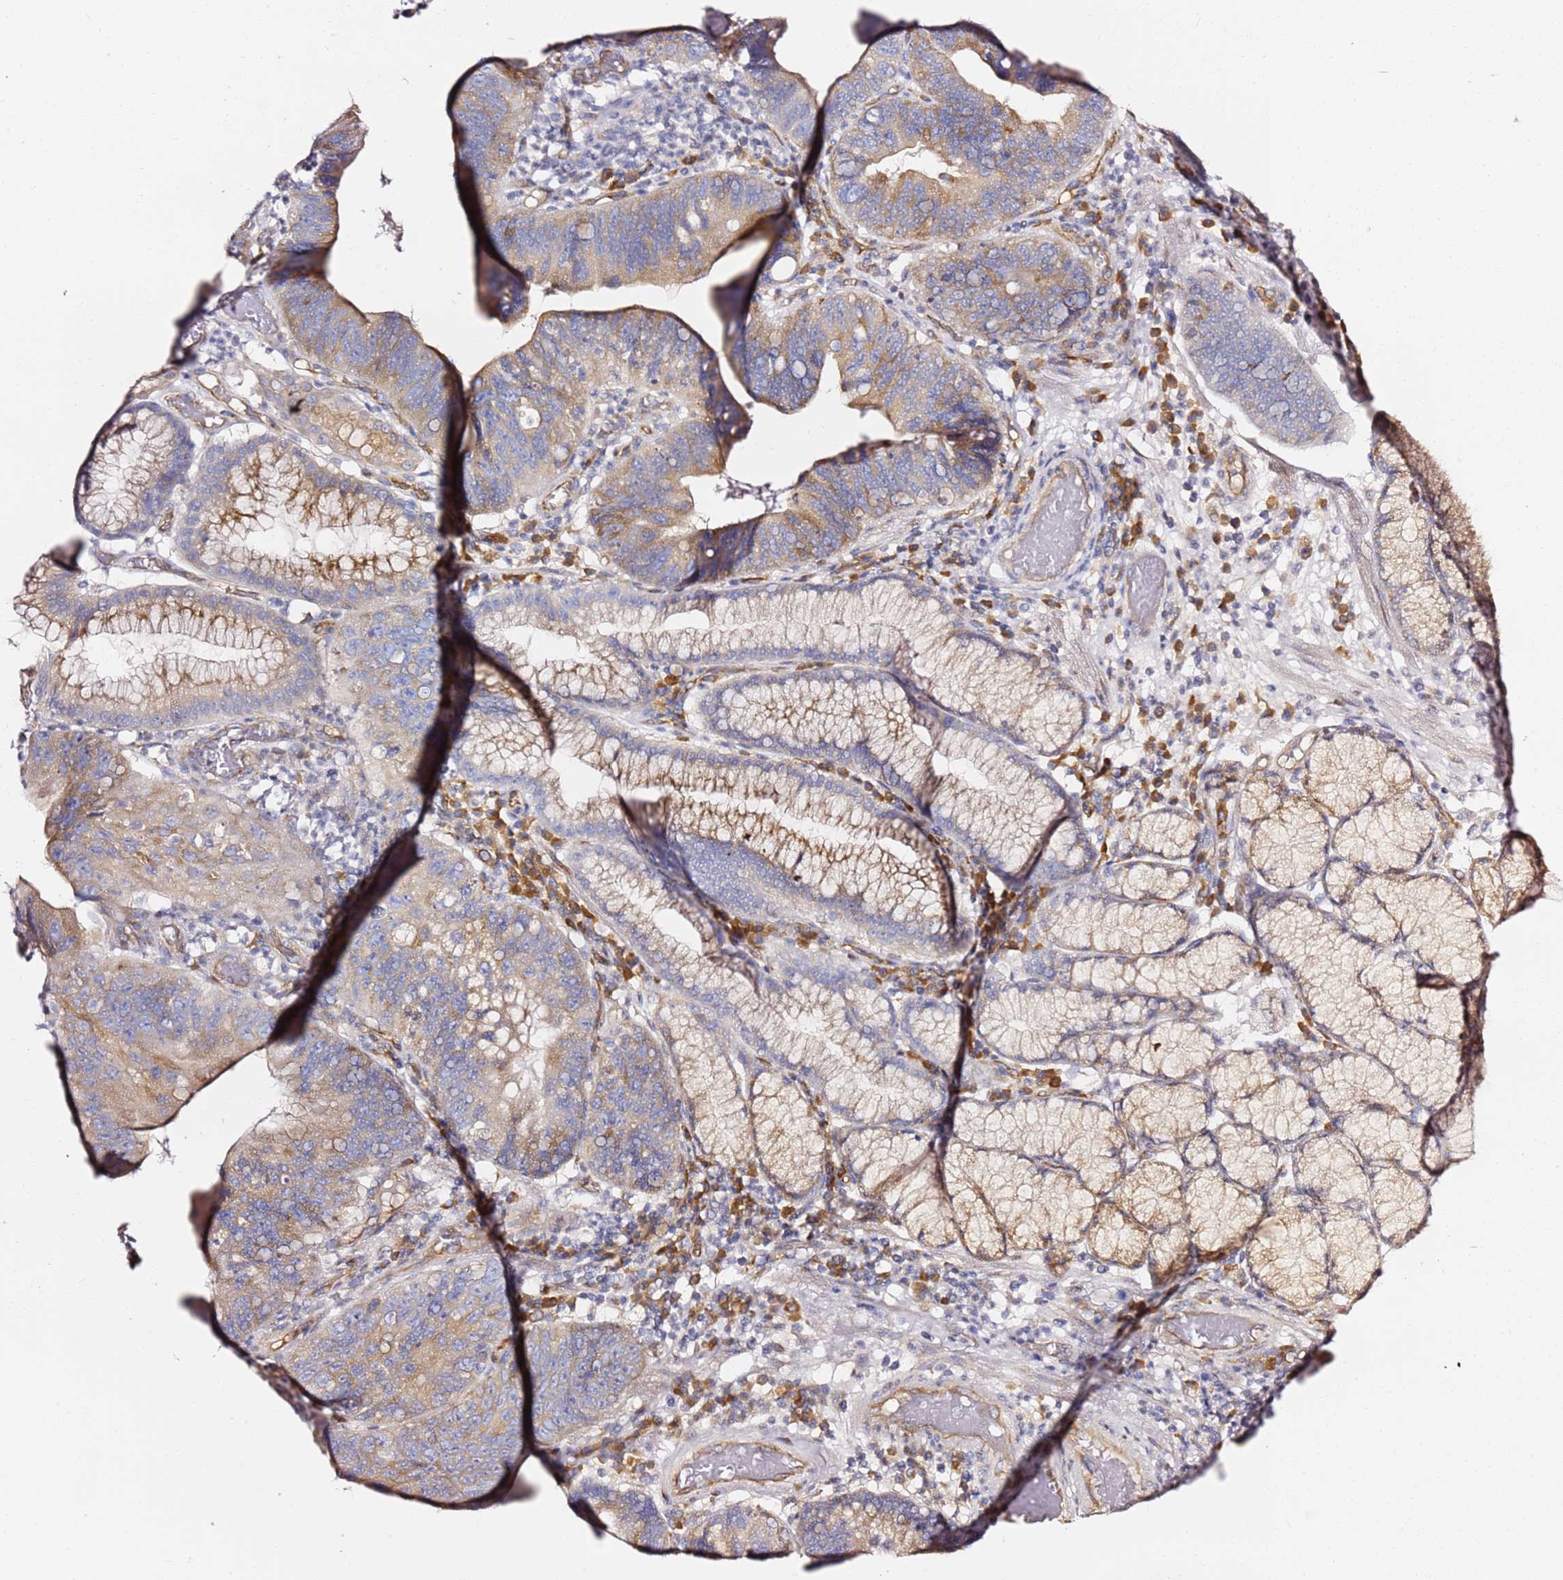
{"staining": {"intensity": "moderate", "quantity": ">75%", "location": "cytoplasmic/membranous"}, "tissue": "stomach cancer", "cell_type": "Tumor cells", "image_type": "cancer", "snomed": [{"axis": "morphology", "description": "Adenocarcinoma, NOS"}, {"axis": "topography", "description": "Stomach"}], "caption": "A photomicrograph showing moderate cytoplasmic/membranous staining in about >75% of tumor cells in adenocarcinoma (stomach), as visualized by brown immunohistochemical staining.", "gene": "KIF7", "patient": {"sex": "male", "age": 59}}